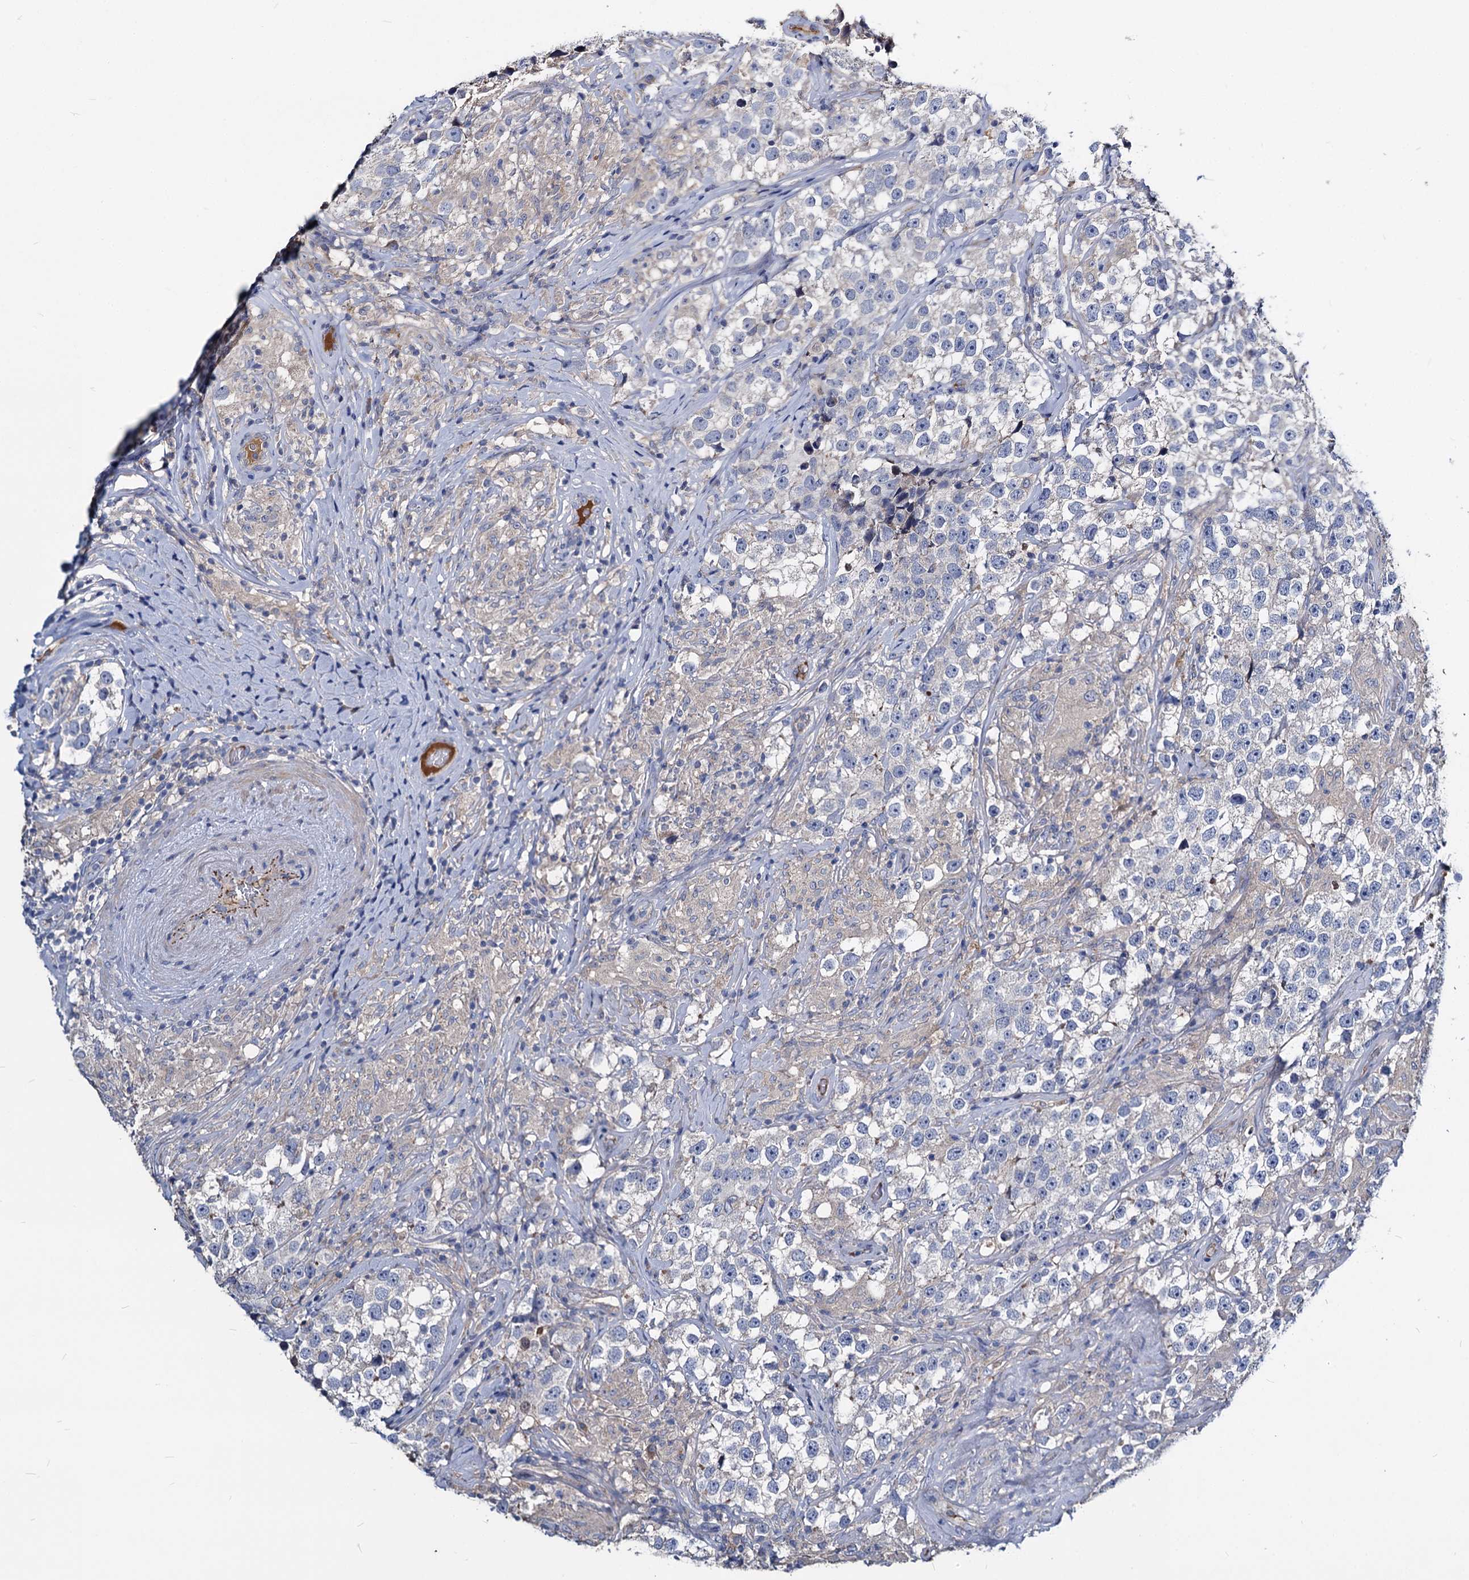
{"staining": {"intensity": "negative", "quantity": "none", "location": "none"}, "tissue": "testis cancer", "cell_type": "Tumor cells", "image_type": "cancer", "snomed": [{"axis": "morphology", "description": "Seminoma, NOS"}, {"axis": "topography", "description": "Testis"}], "caption": "Testis cancer was stained to show a protein in brown. There is no significant staining in tumor cells. (DAB immunohistochemistry, high magnification).", "gene": "ACY3", "patient": {"sex": "male", "age": 46}}